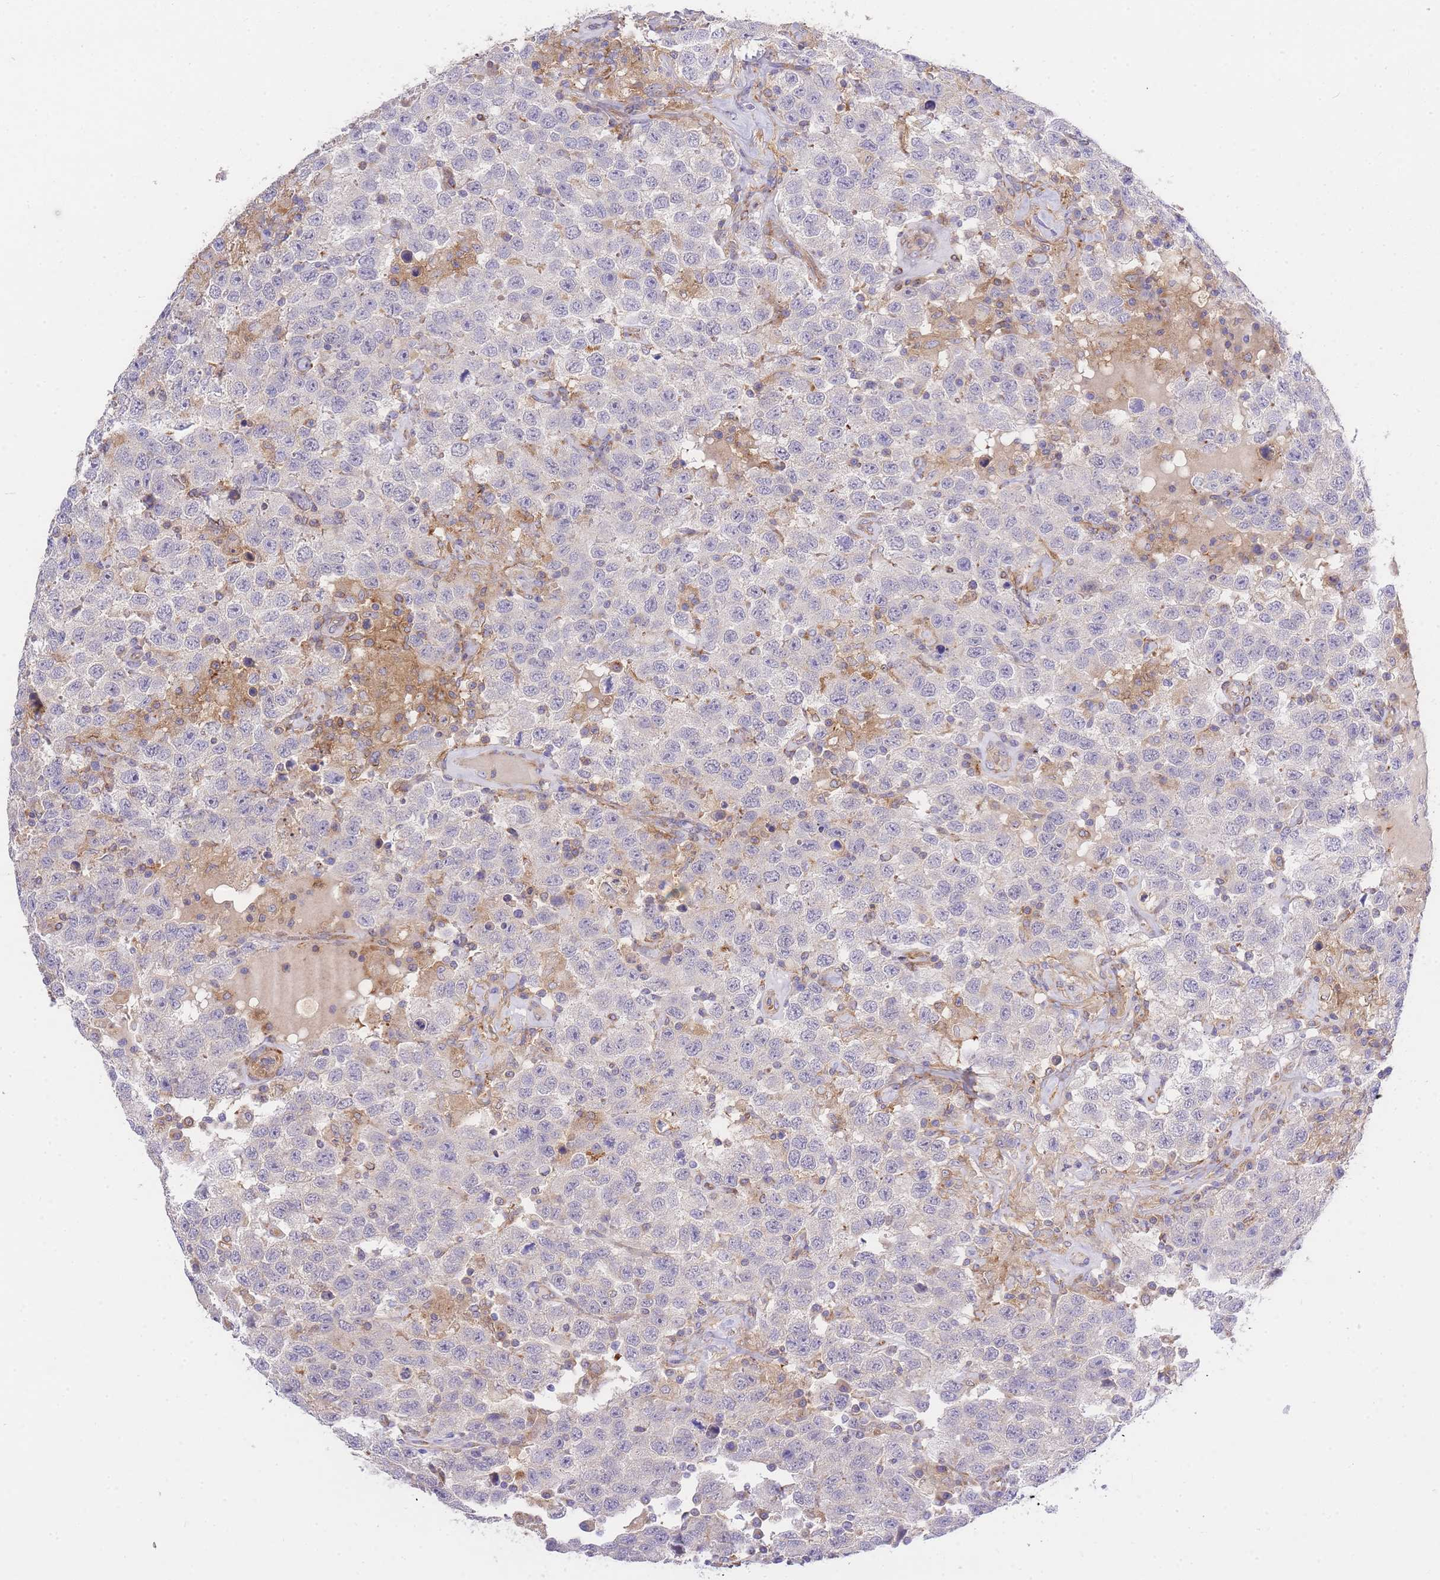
{"staining": {"intensity": "negative", "quantity": "none", "location": "none"}, "tissue": "testis cancer", "cell_type": "Tumor cells", "image_type": "cancer", "snomed": [{"axis": "morphology", "description": "Seminoma, NOS"}, {"axis": "topography", "description": "Testis"}], "caption": "An IHC micrograph of seminoma (testis) is shown. There is no staining in tumor cells of seminoma (testis).", "gene": "INSYN2B", "patient": {"sex": "male", "age": 41}}